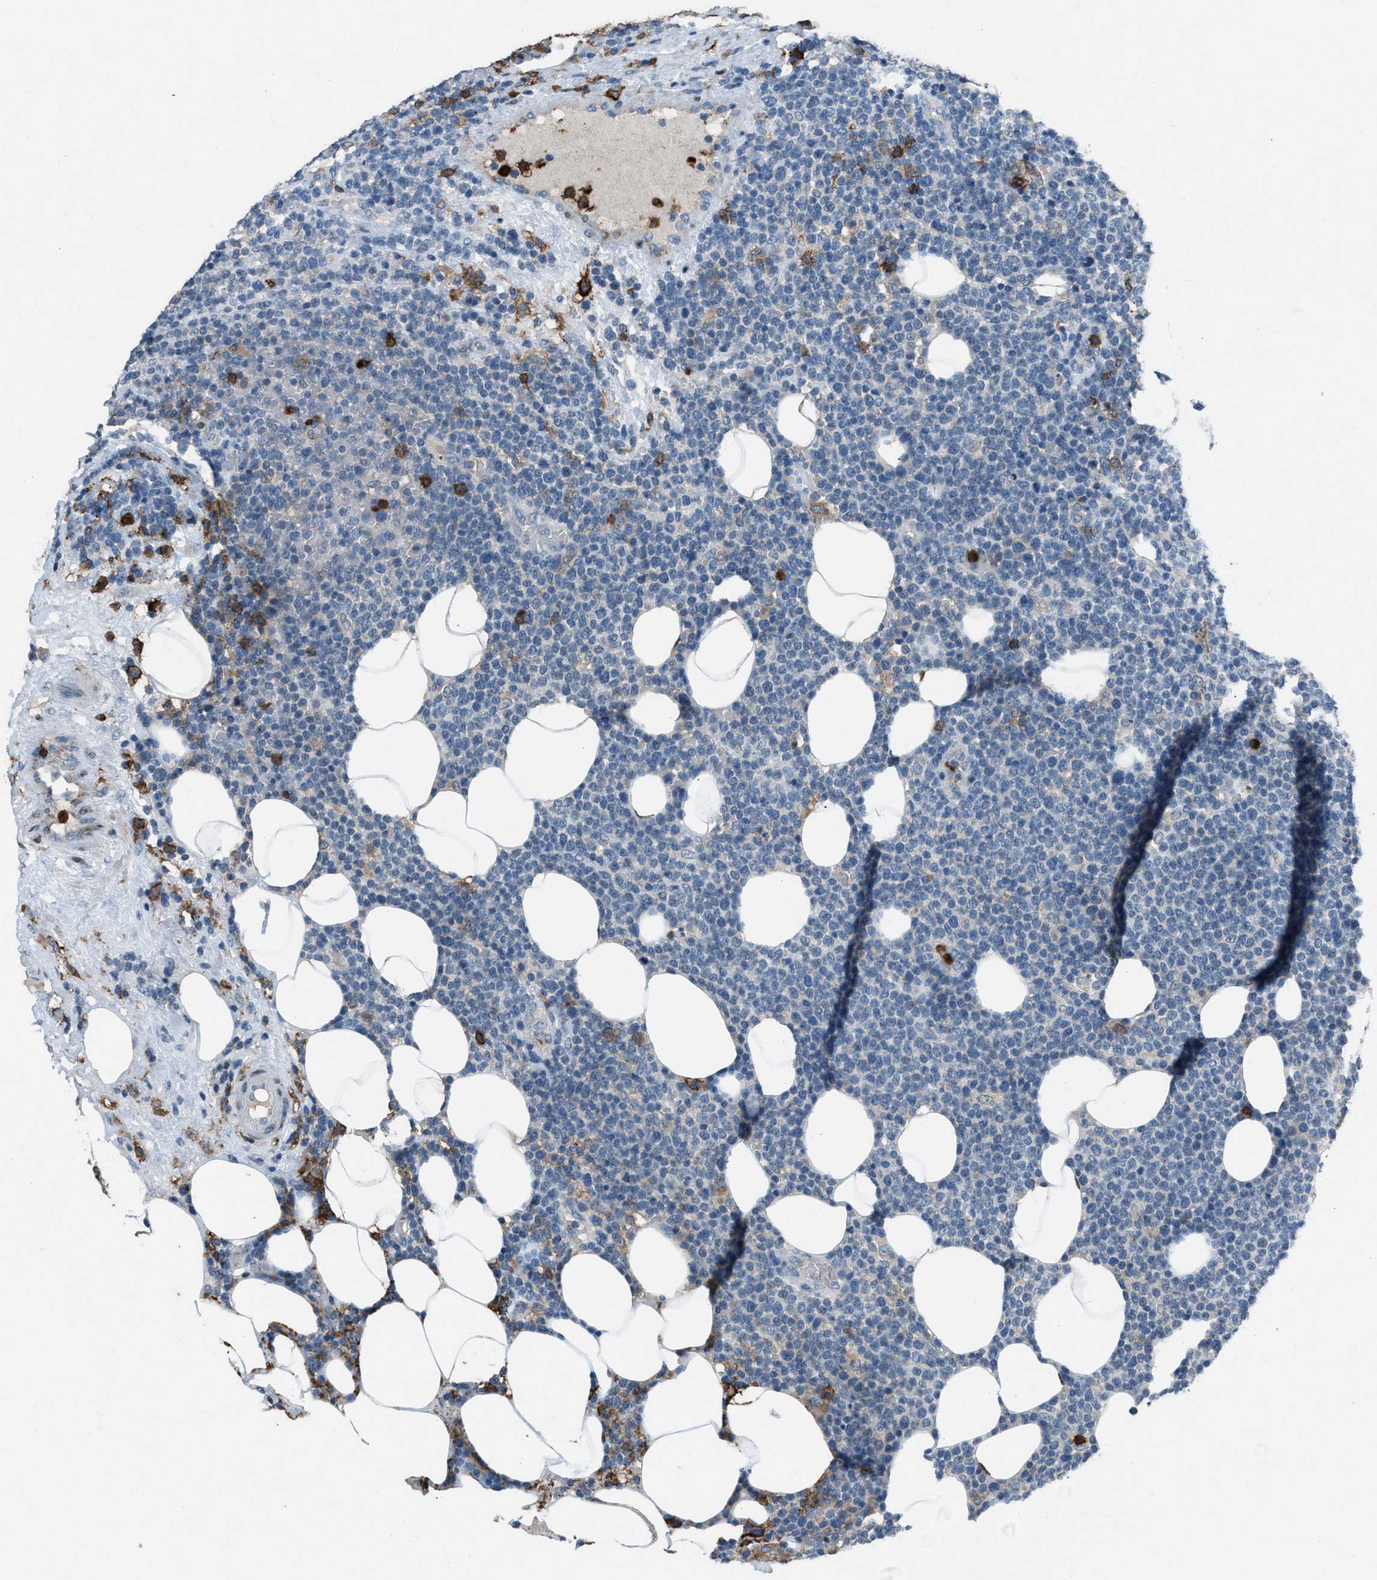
{"staining": {"intensity": "weak", "quantity": "<25%", "location": "cytoplasmic/membranous"}, "tissue": "lymphoma", "cell_type": "Tumor cells", "image_type": "cancer", "snomed": [{"axis": "morphology", "description": "Malignant lymphoma, non-Hodgkin's type, High grade"}, {"axis": "topography", "description": "Lymph node"}], "caption": "The micrograph demonstrates no staining of tumor cells in lymphoma. (DAB (3,3'-diaminobenzidine) IHC visualized using brightfield microscopy, high magnification).", "gene": "FCER1G", "patient": {"sex": "male", "age": 61}}